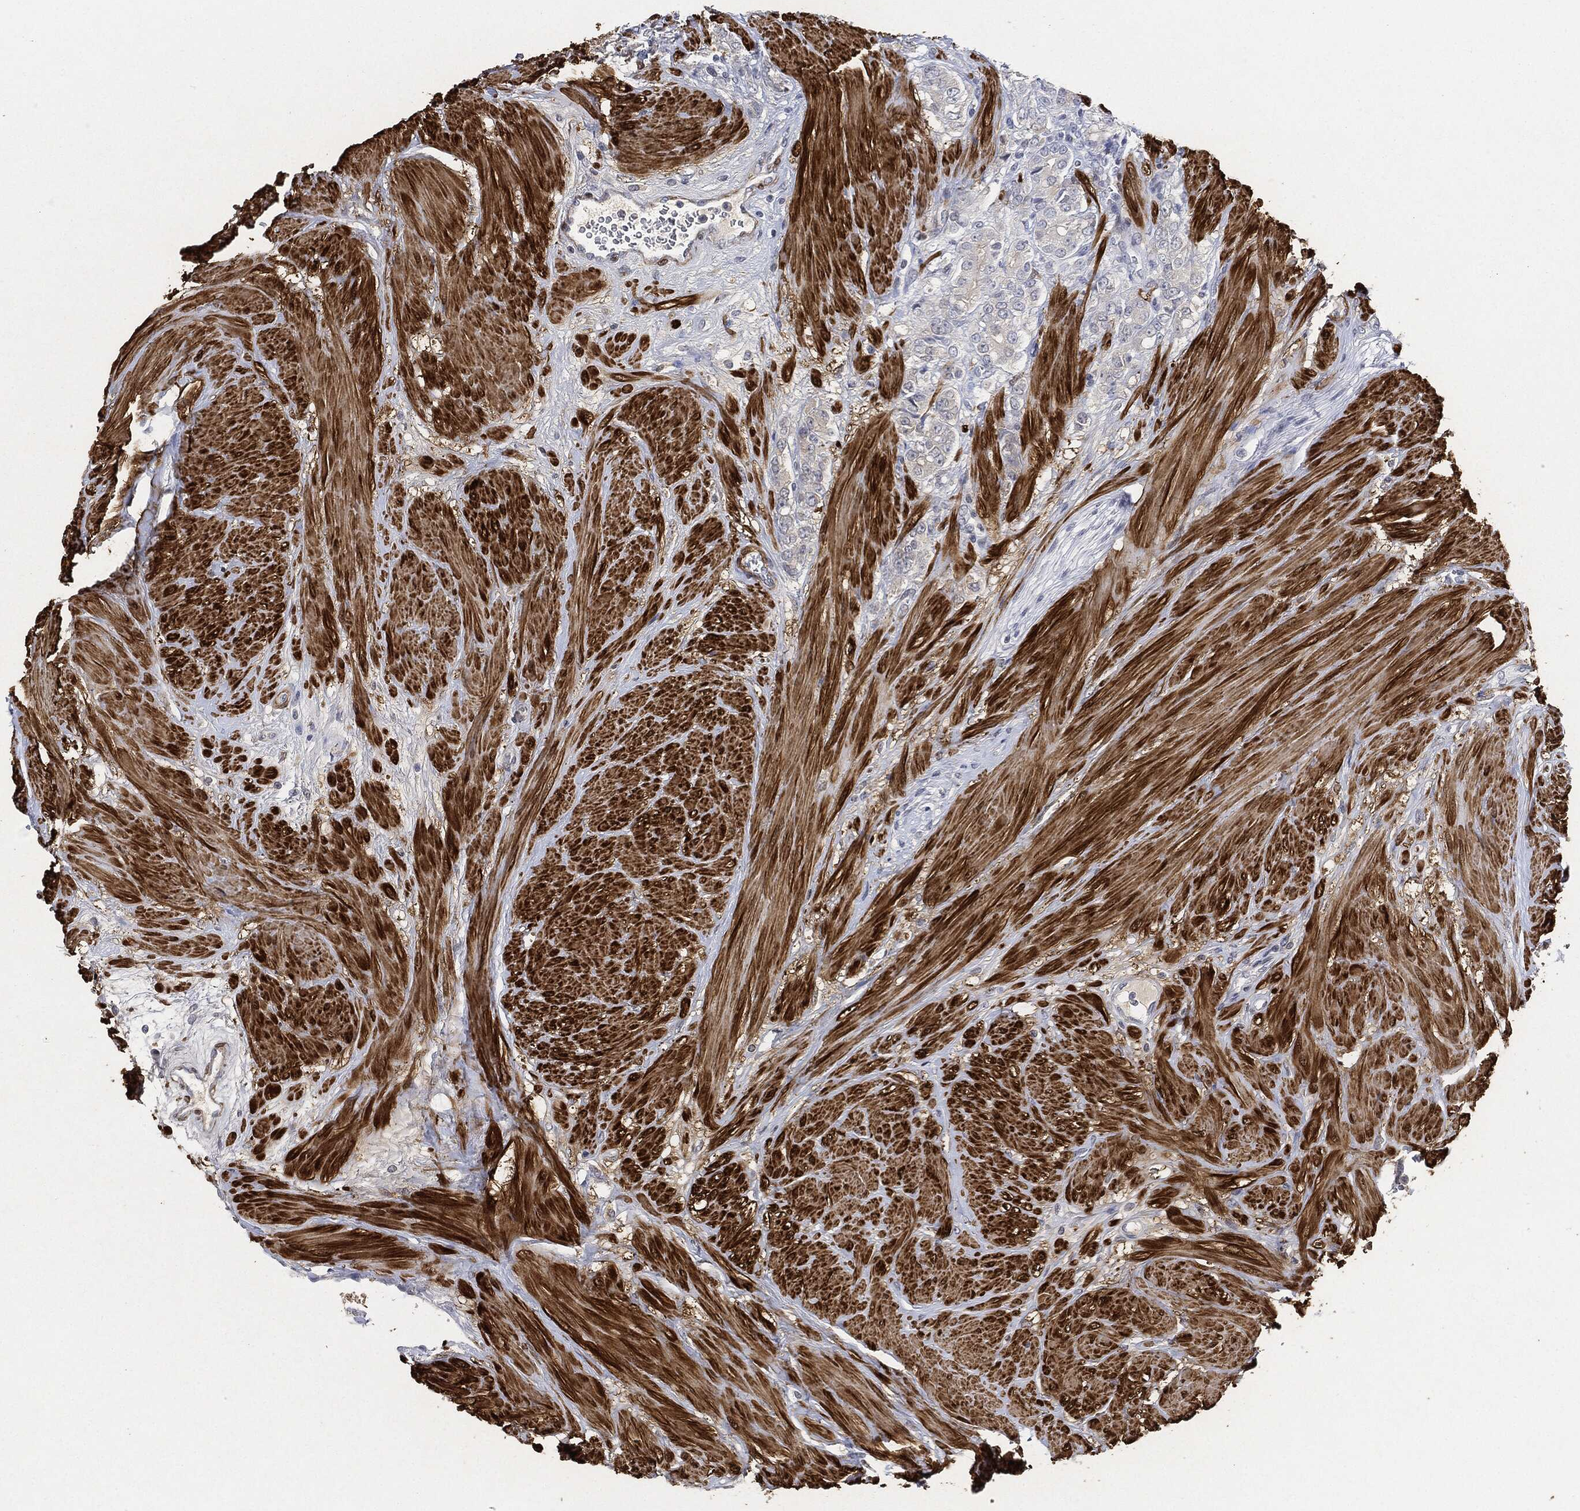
{"staining": {"intensity": "negative", "quantity": "none", "location": "none"}, "tissue": "prostate cancer", "cell_type": "Tumor cells", "image_type": "cancer", "snomed": [{"axis": "morphology", "description": "Adenocarcinoma, NOS"}, {"axis": "topography", "description": "Prostate and seminal vesicle, NOS"}, {"axis": "topography", "description": "Prostate"}], "caption": "Micrograph shows no significant protein expression in tumor cells of prostate cancer.", "gene": "TAGLN", "patient": {"sex": "male", "age": 67}}